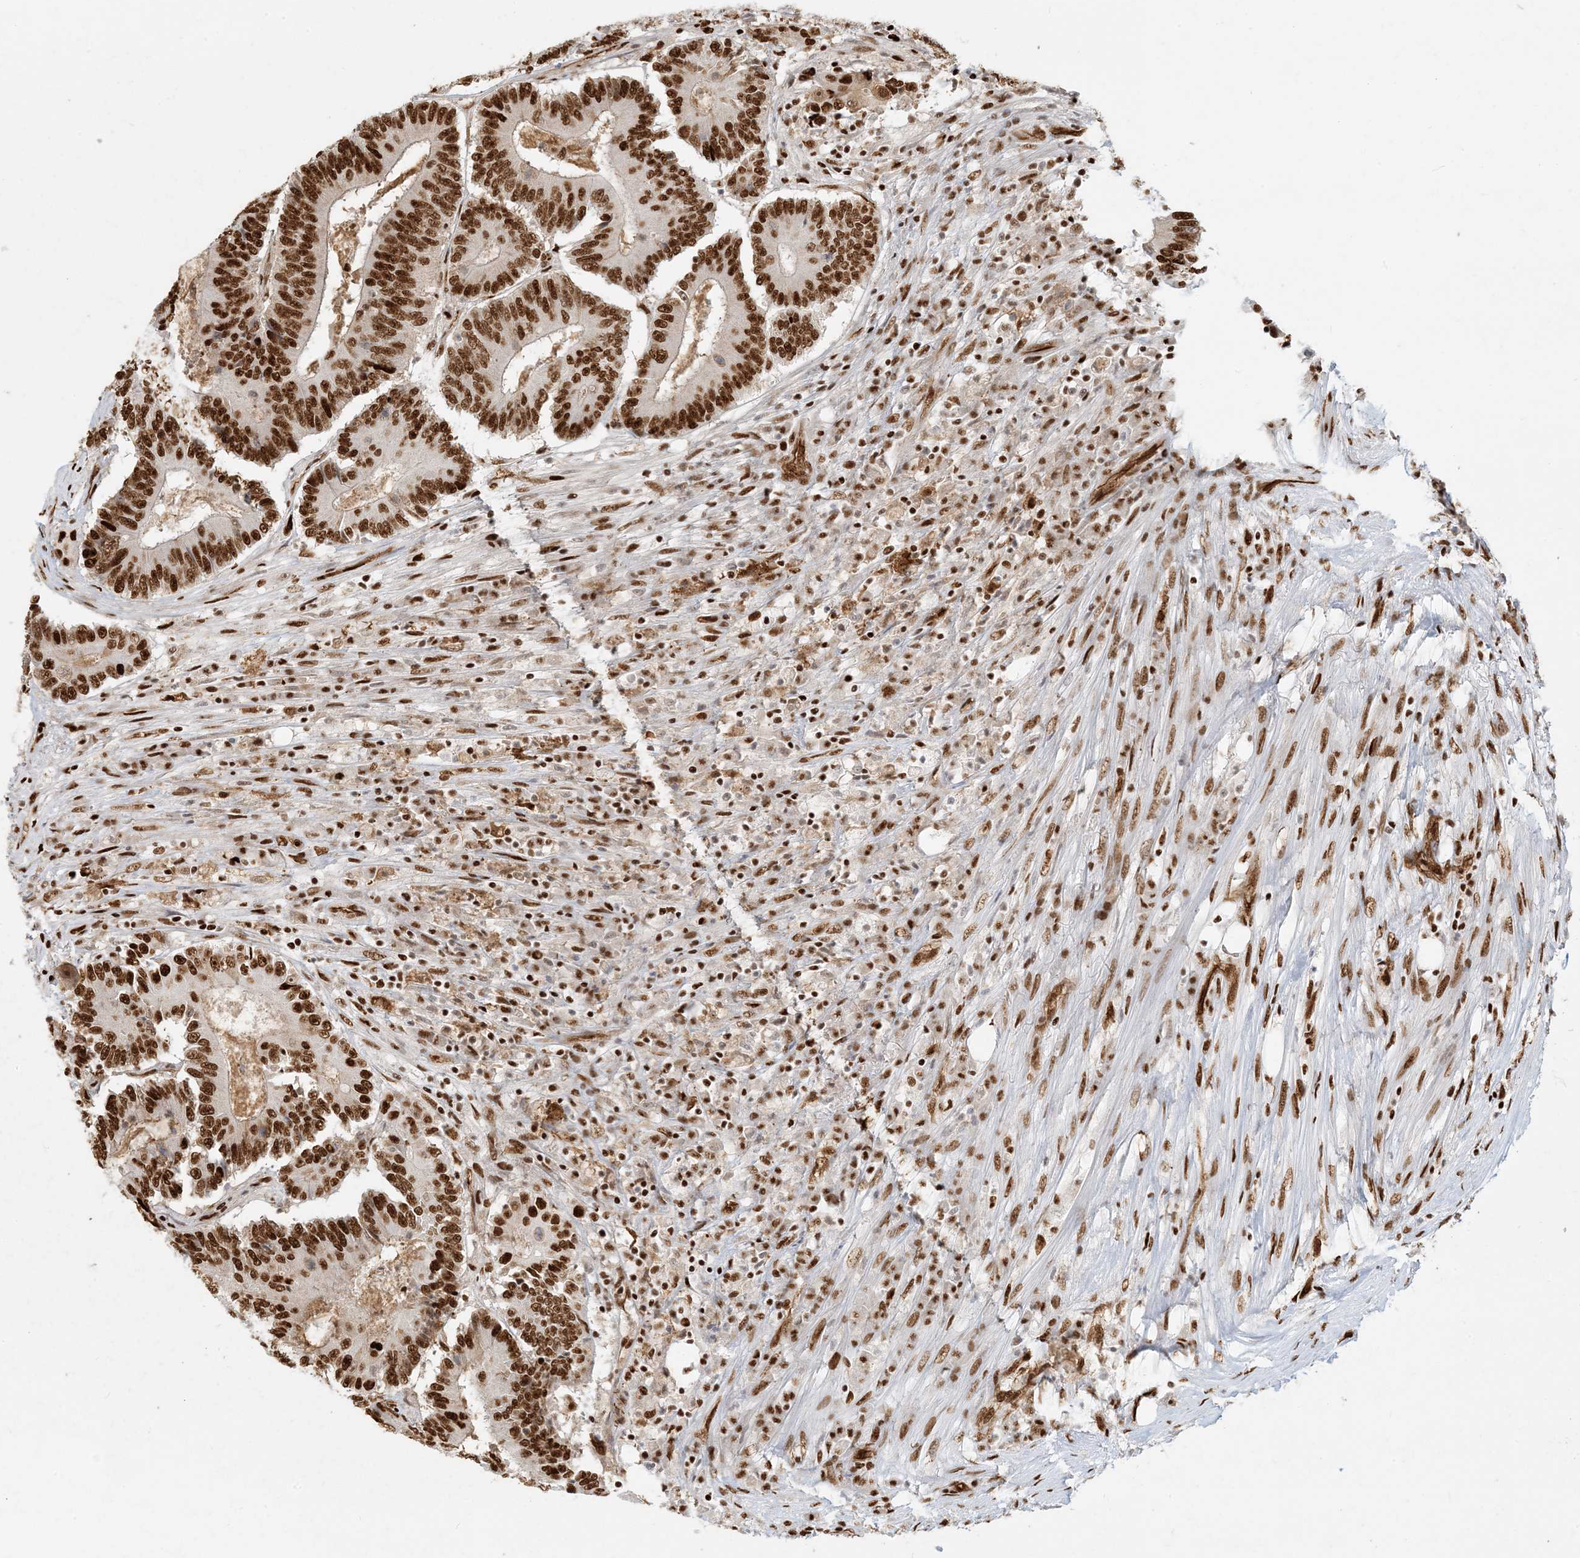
{"staining": {"intensity": "strong", "quantity": ">75%", "location": "nuclear"}, "tissue": "colorectal cancer", "cell_type": "Tumor cells", "image_type": "cancer", "snomed": [{"axis": "morphology", "description": "Adenocarcinoma, NOS"}, {"axis": "topography", "description": "Colon"}], "caption": "Approximately >75% of tumor cells in human colorectal cancer (adenocarcinoma) exhibit strong nuclear protein expression as visualized by brown immunohistochemical staining.", "gene": "CKS2", "patient": {"sex": "male", "age": 83}}